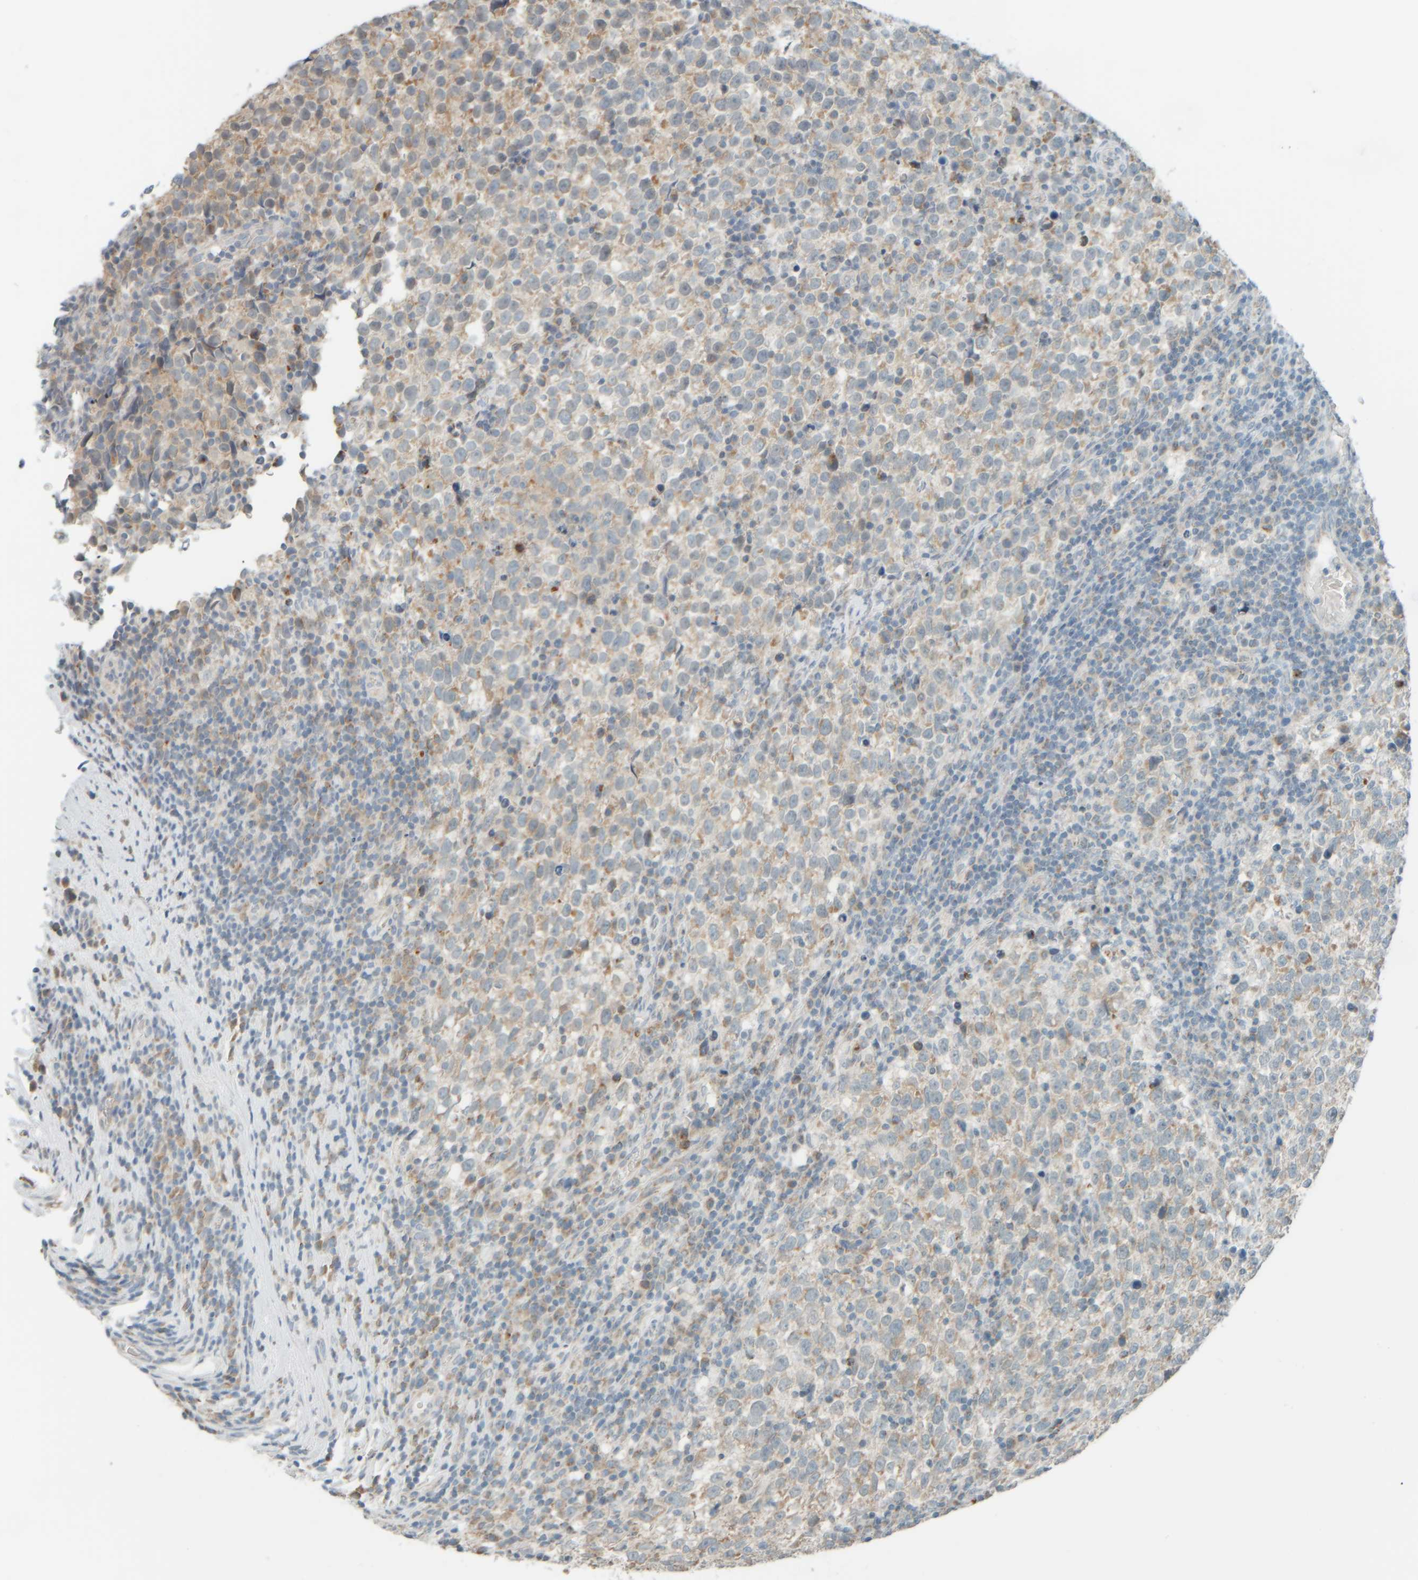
{"staining": {"intensity": "weak", "quantity": "25%-75%", "location": "cytoplasmic/membranous"}, "tissue": "testis cancer", "cell_type": "Tumor cells", "image_type": "cancer", "snomed": [{"axis": "morphology", "description": "Normal tissue, NOS"}, {"axis": "morphology", "description": "Seminoma, NOS"}, {"axis": "topography", "description": "Testis"}], "caption": "This is a photomicrograph of immunohistochemistry staining of testis seminoma, which shows weak expression in the cytoplasmic/membranous of tumor cells.", "gene": "PTGES3L-AARSD1", "patient": {"sex": "male", "age": 43}}